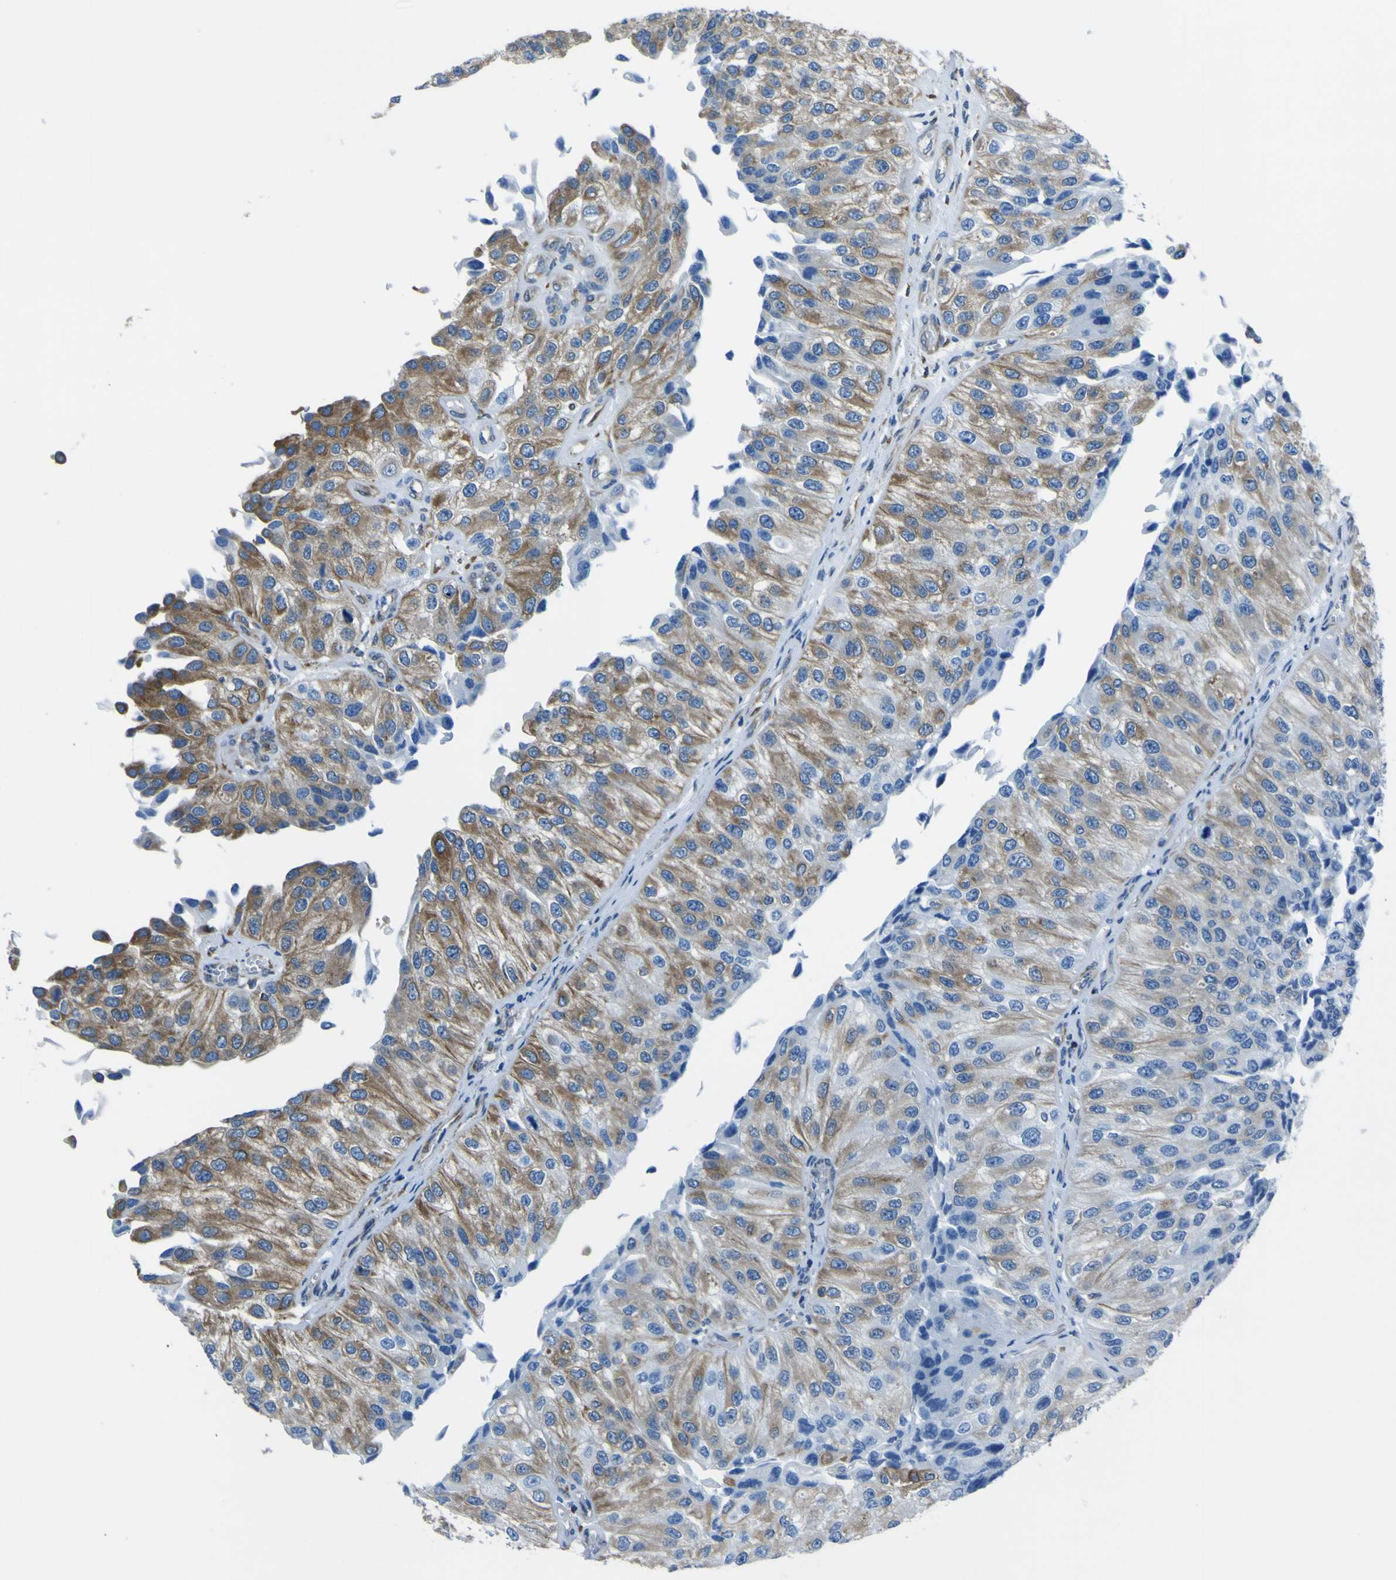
{"staining": {"intensity": "moderate", "quantity": ">75%", "location": "cytoplasmic/membranous"}, "tissue": "urothelial cancer", "cell_type": "Tumor cells", "image_type": "cancer", "snomed": [{"axis": "morphology", "description": "Urothelial carcinoma, High grade"}, {"axis": "topography", "description": "Kidney"}, {"axis": "topography", "description": "Urinary bladder"}], "caption": "Tumor cells demonstrate moderate cytoplasmic/membranous expression in approximately >75% of cells in urothelial carcinoma (high-grade).", "gene": "STIM1", "patient": {"sex": "male", "age": 77}}